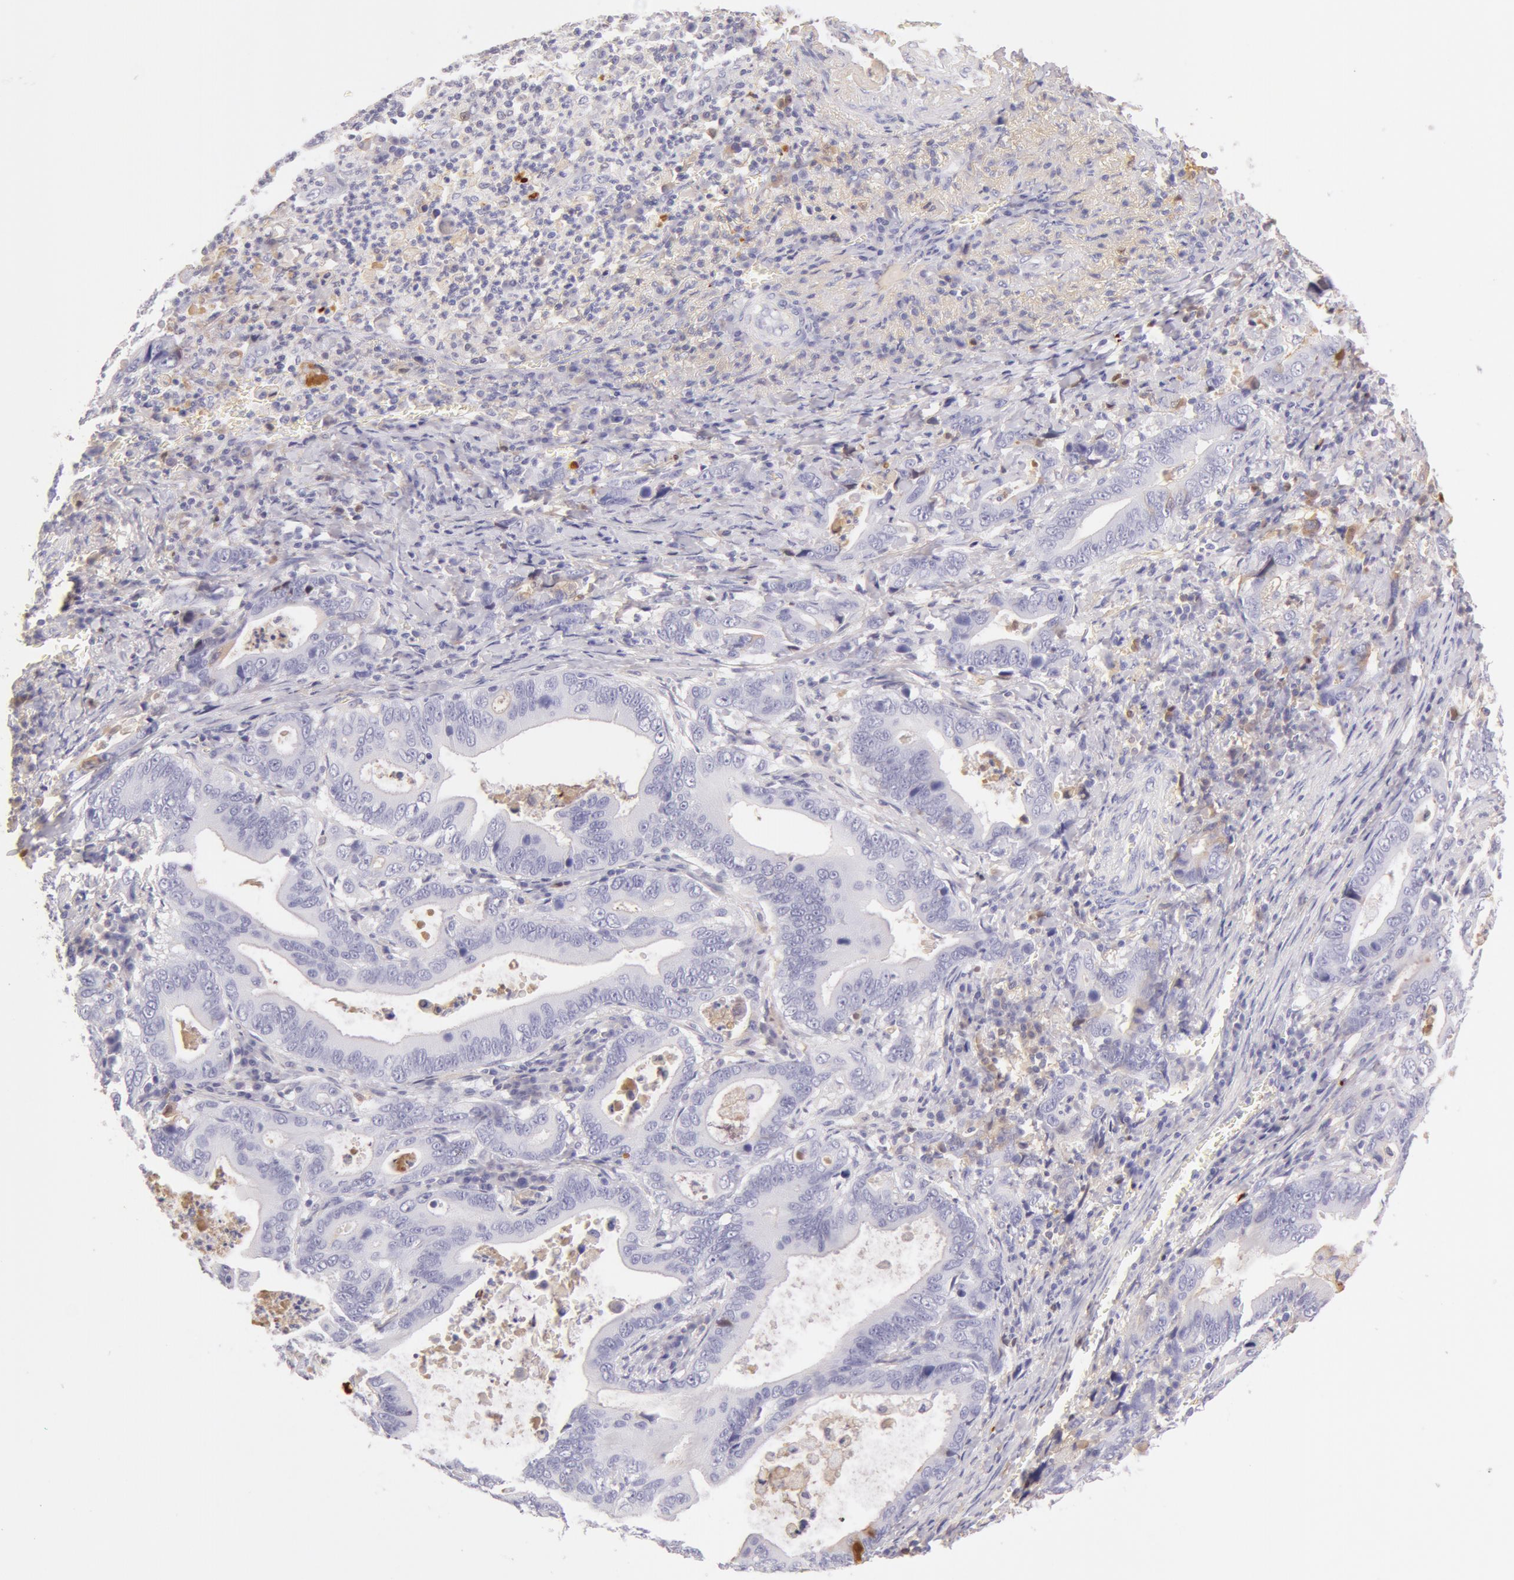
{"staining": {"intensity": "negative", "quantity": "none", "location": "none"}, "tissue": "stomach cancer", "cell_type": "Tumor cells", "image_type": "cancer", "snomed": [{"axis": "morphology", "description": "Adenocarcinoma, NOS"}, {"axis": "topography", "description": "Stomach, upper"}], "caption": "Protein analysis of stomach cancer shows no significant positivity in tumor cells. (DAB (3,3'-diaminobenzidine) immunohistochemistry with hematoxylin counter stain).", "gene": "AHSG", "patient": {"sex": "male", "age": 63}}